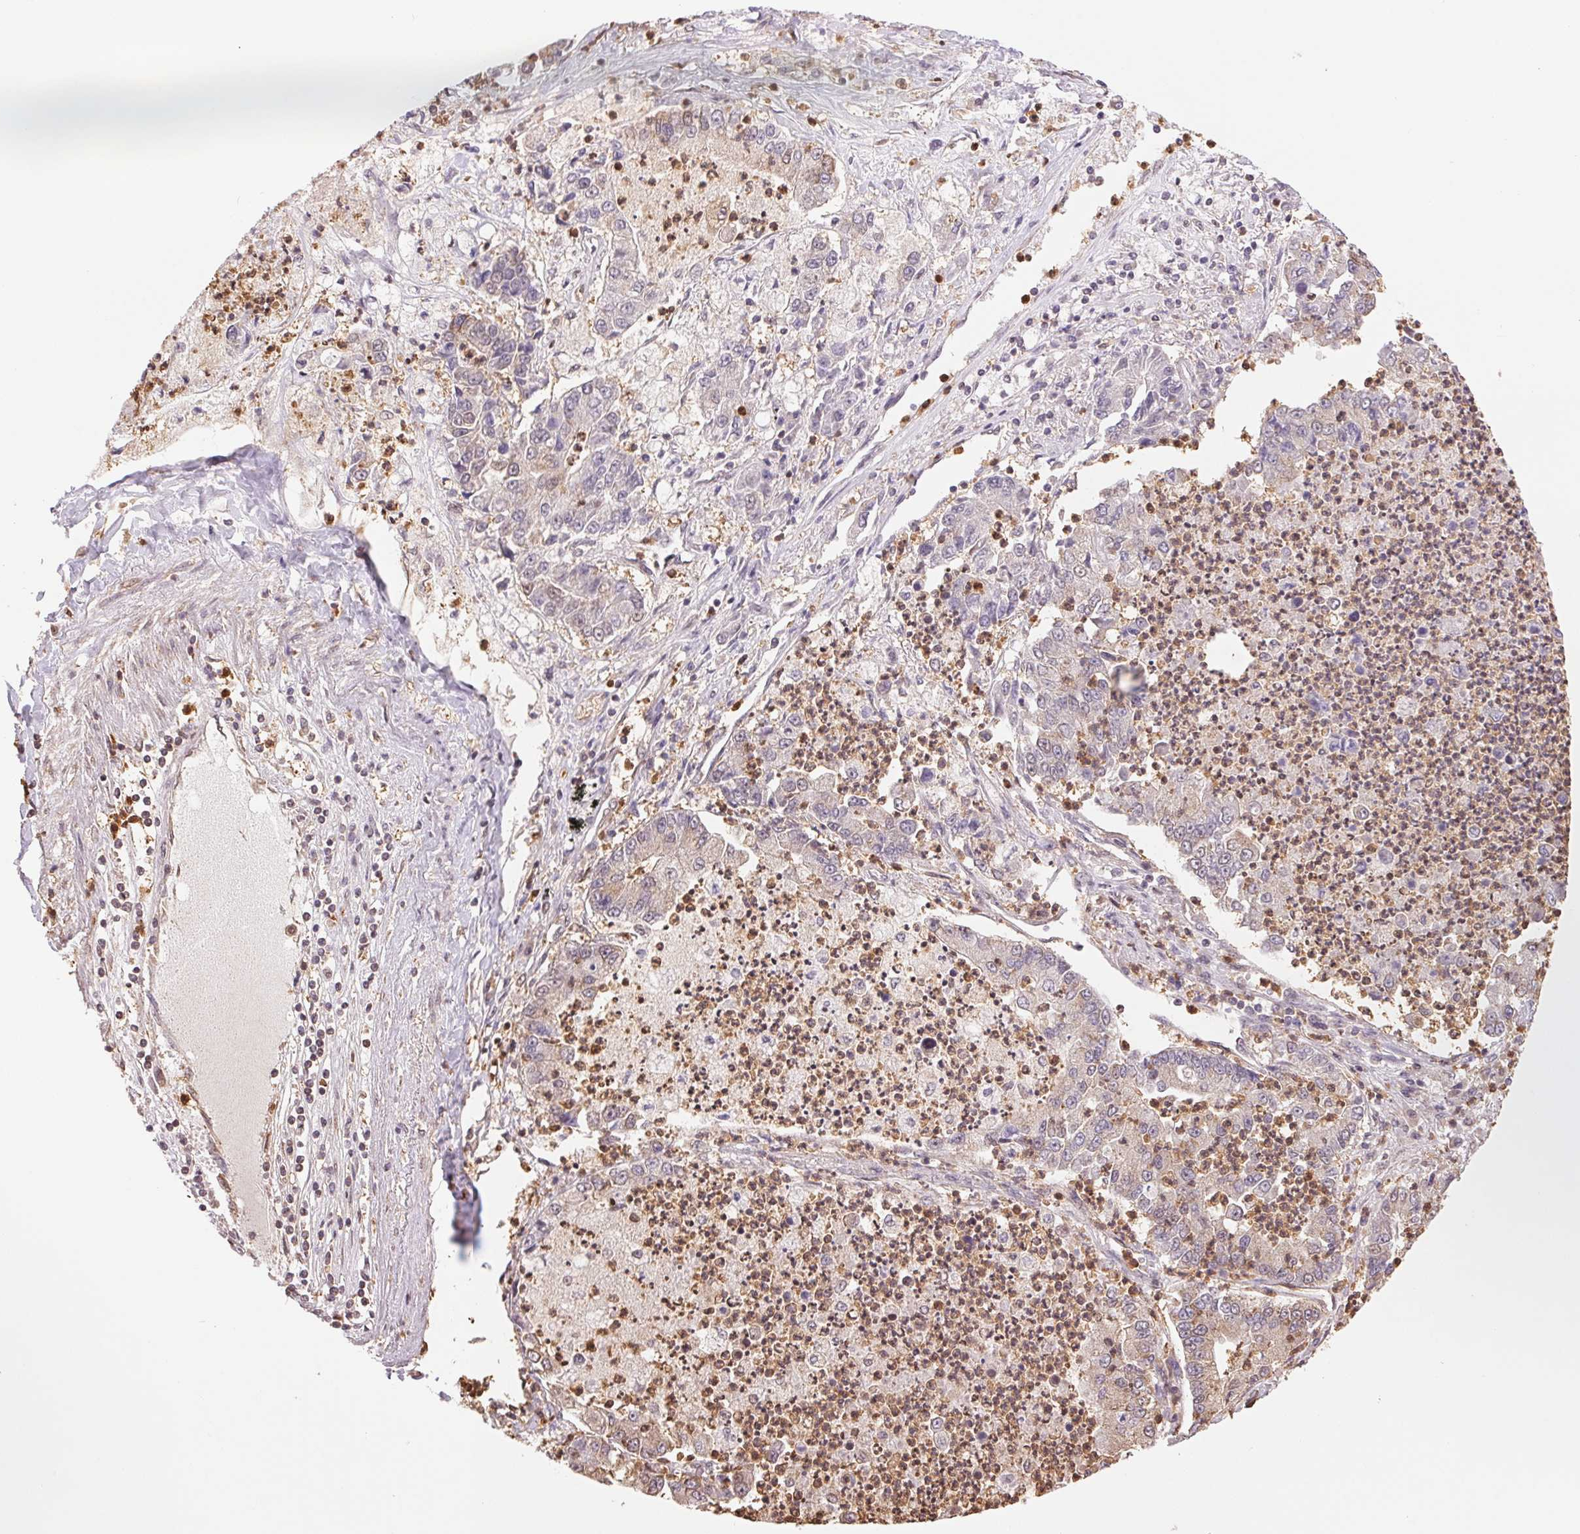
{"staining": {"intensity": "weak", "quantity": "<25%", "location": "cytoplasmic/membranous"}, "tissue": "lung cancer", "cell_type": "Tumor cells", "image_type": "cancer", "snomed": [{"axis": "morphology", "description": "Adenocarcinoma, NOS"}, {"axis": "topography", "description": "Lung"}], "caption": "A photomicrograph of human adenocarcinoma (lung) is negative for staining in tumor cells.", "gene": "CDC123", "patient": {"sex": "female", "age": 57}}